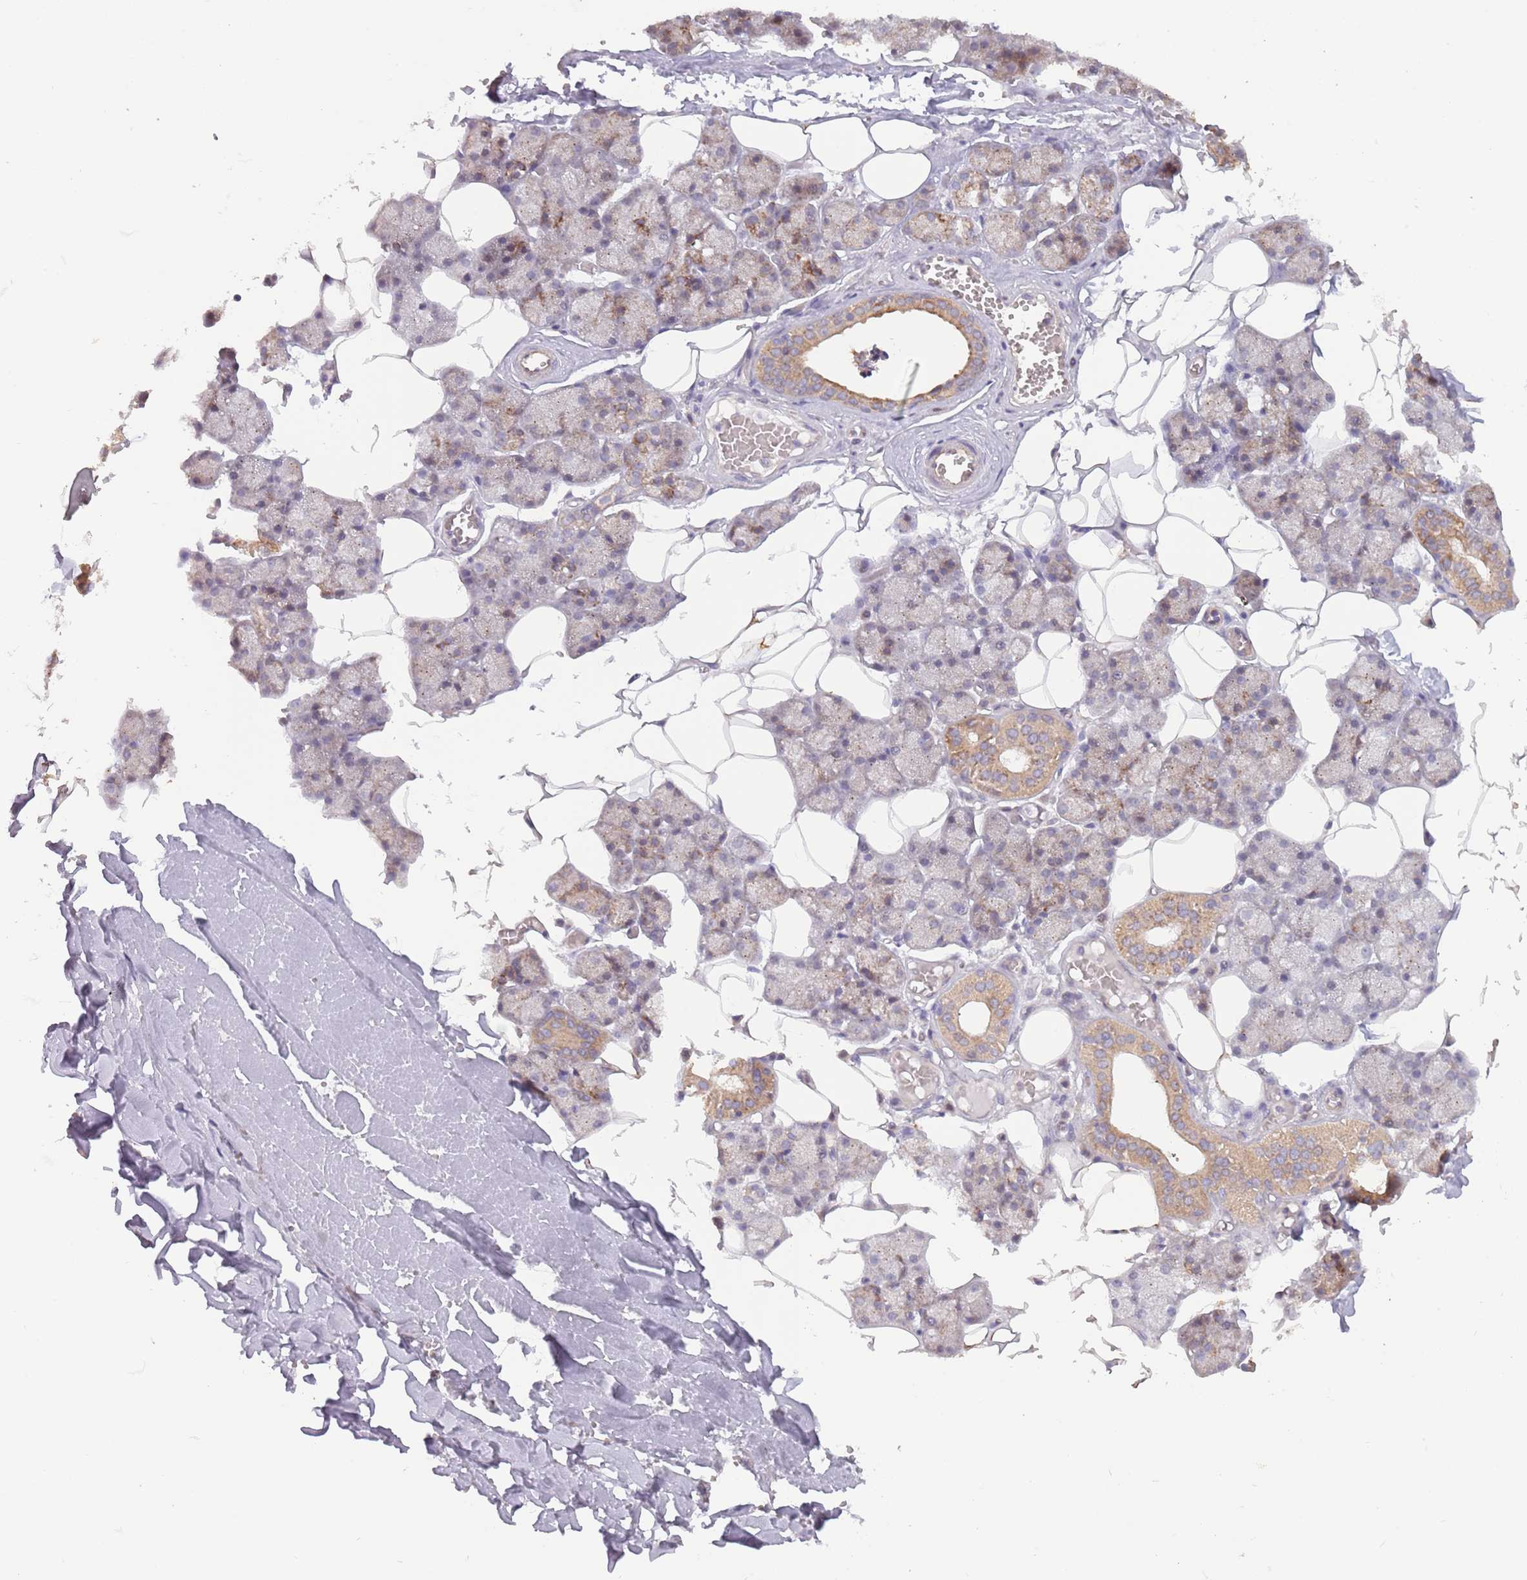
{"staining": {"intensity": "moderate", "quantity": "25%-75%", "location": "cytoplasmic/membranous"}, "tissue": "salivary gland", "cell_type": "Glandular cells", "image_type": "normal", "snomed": [{"axis": "morphology", "description": "Normal tissue, NOS"}, {"axis": "topography", "description": "Salivary gland"}], "caption": "Protein expression analysis of benign salivary gland demonstrates moderate cytoplasmic/membranous staining in about 25%-75% of glandular cells.", "gene": "LDHD", "patient": {"sex": "male", "age": 62}}